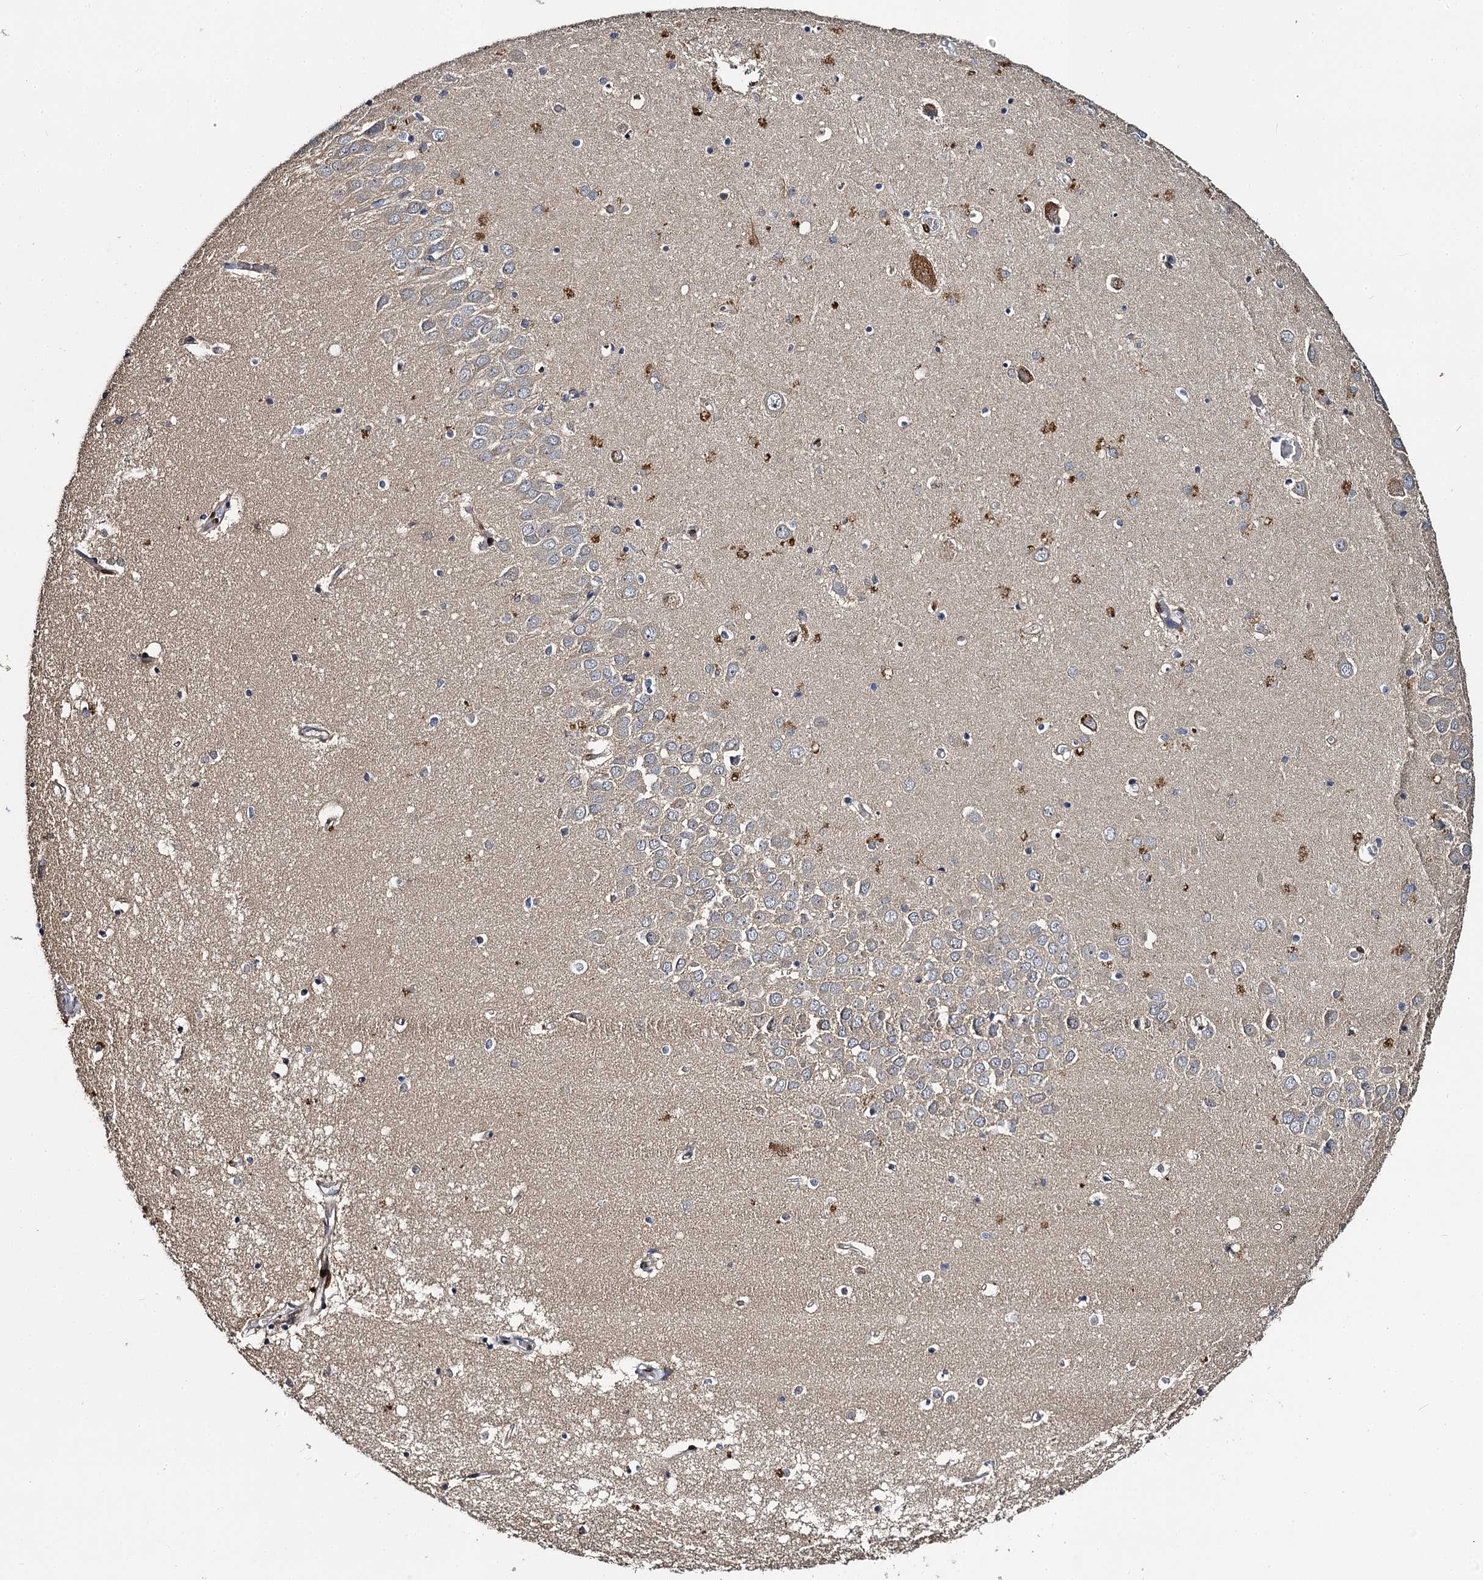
{"staining": {"intensity": "negative", "quantity": "none", "location": "none"}, "tissue": "hippocampus", "cell_type": "Glial cells", "image_type": "normal", "snomed": [{"axis": "morphology", "description": "Normal tissue, NOS"}, {"axis": "topography", "description": "Hippocampus"}], "caption": "Immunohistochemistry photomicrograph of normal hippocampus: hippocampus stained with DAB reveals no significant protein expression in glial cells.", "gene": "SLC11A2", "patient": {"sex": "male", "age": 70}}